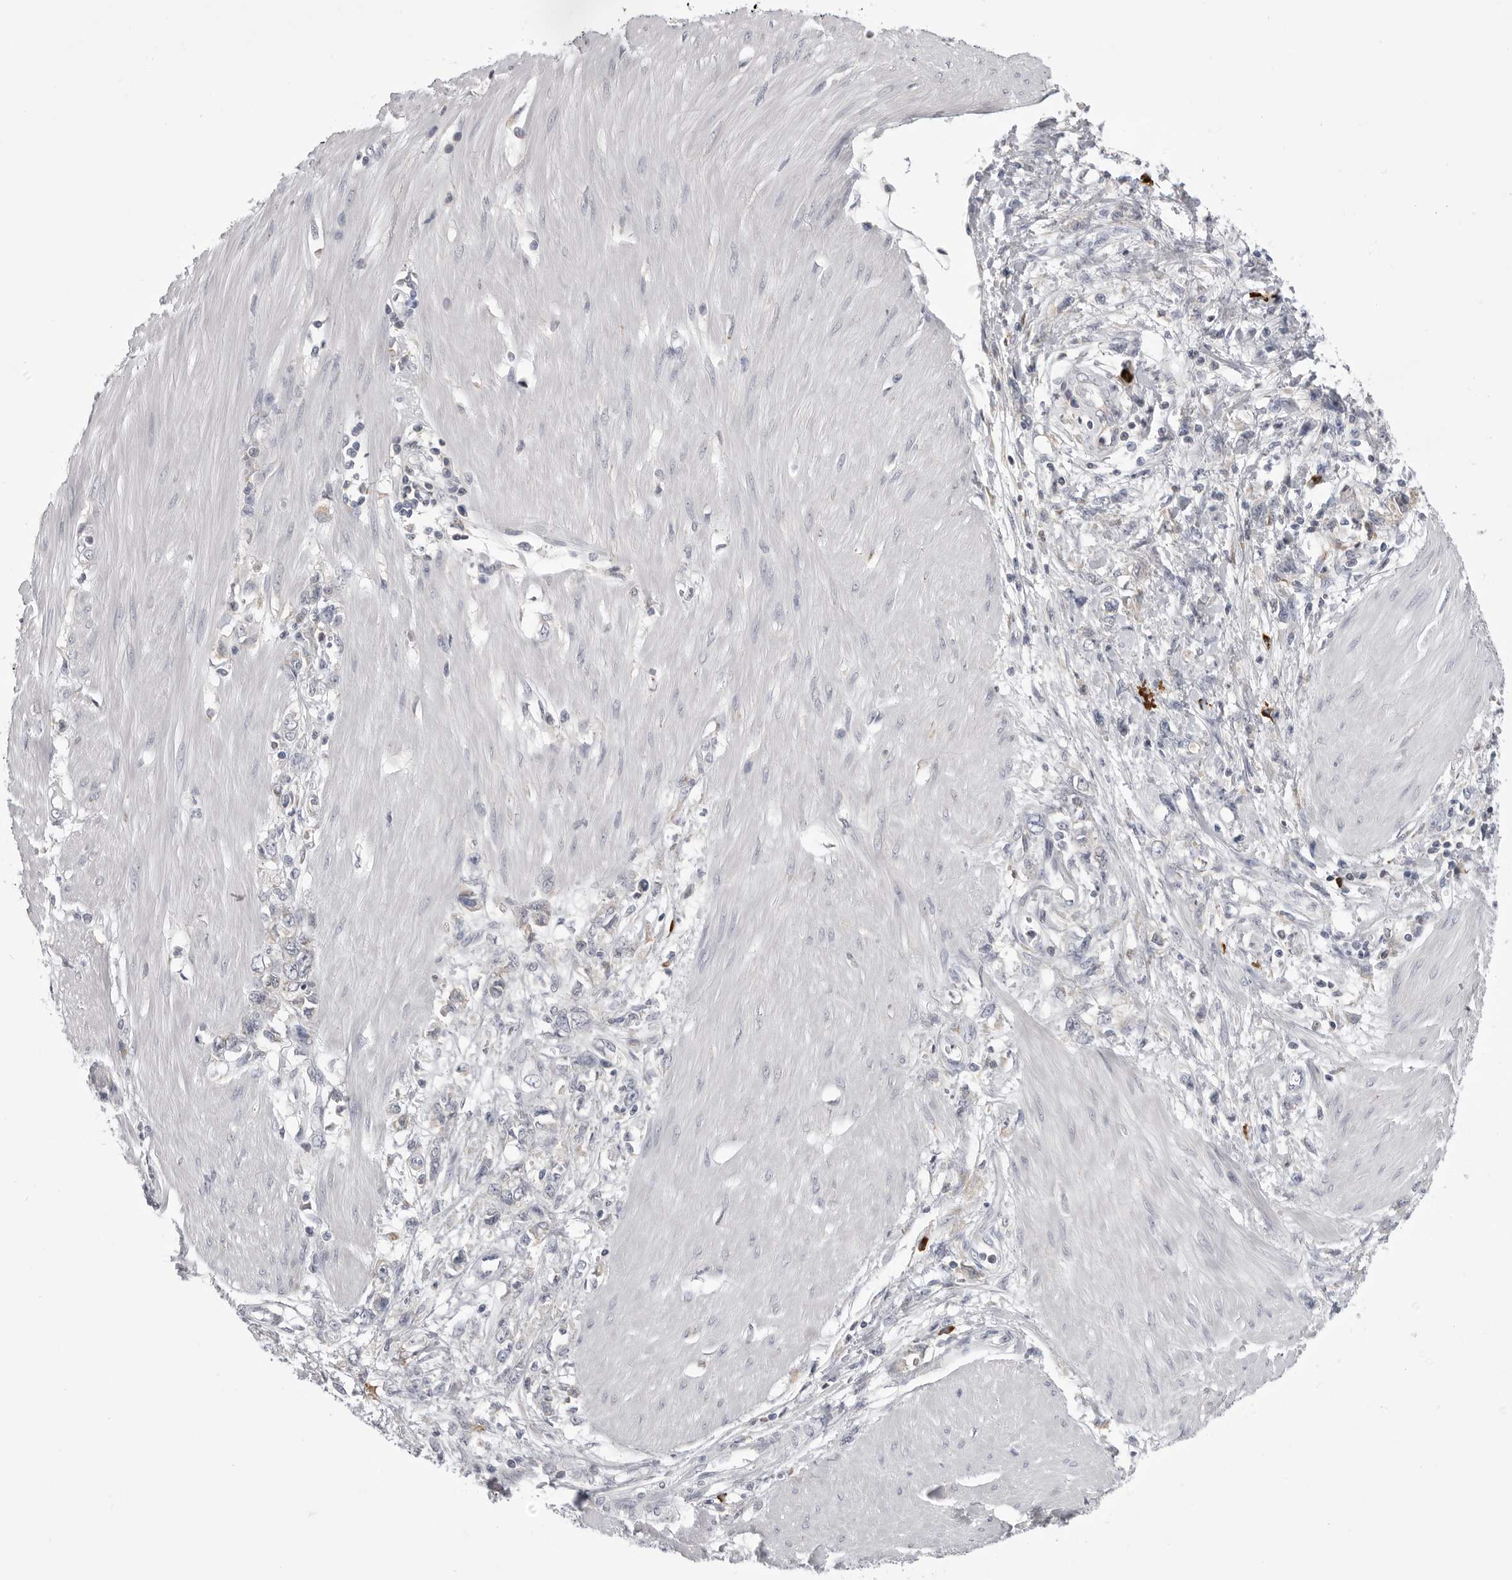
{"staining": {"intensity": "negative", "quantity": "none", "location": "none"}, "tissue": "stomach cancer", "cell_type": "Tumor cells", "image_type": "cancer", "snomed": [{"axis": "morphology", "description": "Adenocarcinoma, NOS"}, {"axis": "topography", "description": "Stomach"}], "caption": "Stomach cancer (adenocarcinoma) was stained to show a protein in brown. There is no significant expression in tumor cells. (DAB immunohistochemistry (IHC) with hematoxylin counter stain).", "gene": "FKBP2", "patient": {"sex": "female", "age": 76}}